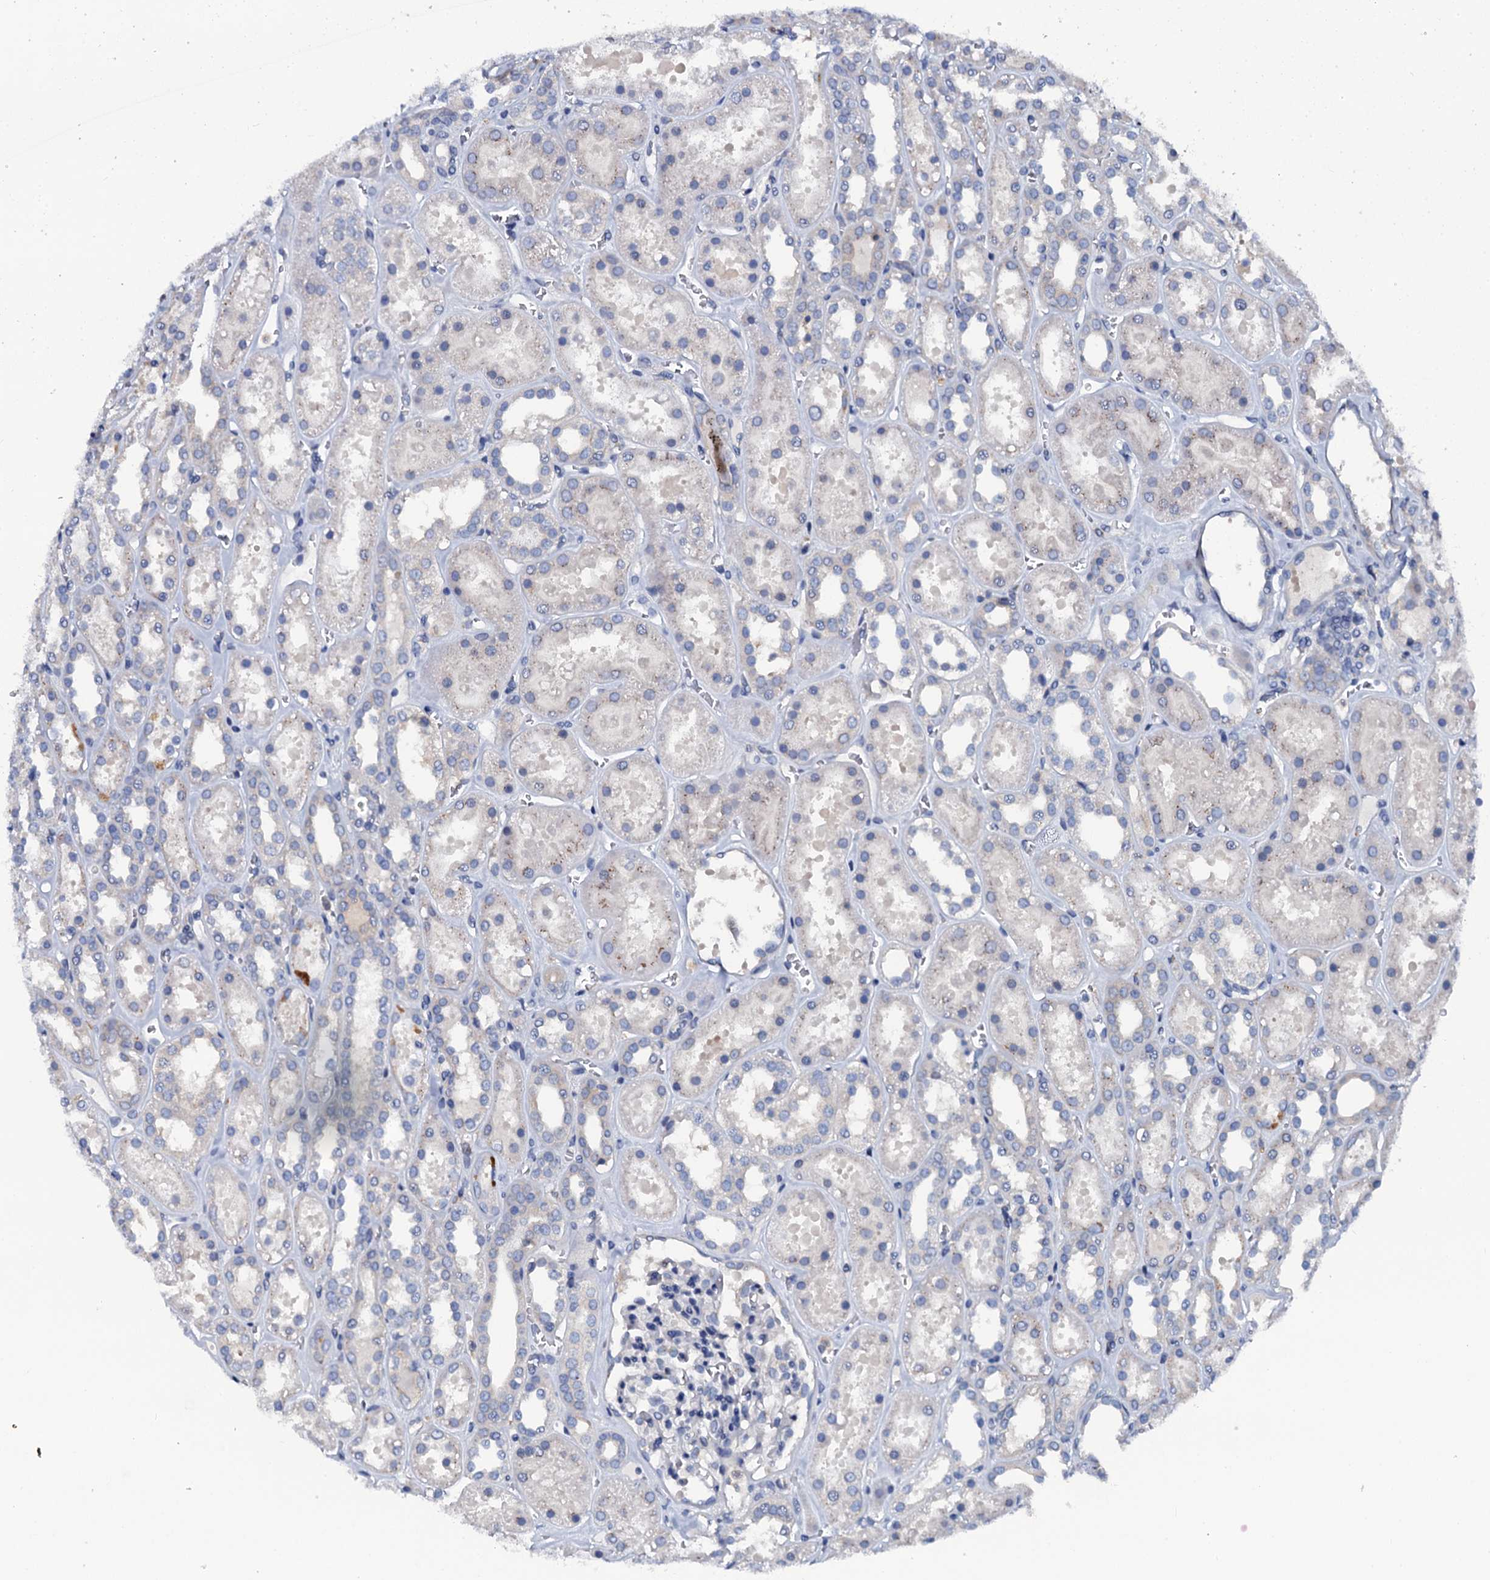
{"staining": {"intensity": "negative", "quantity": "none", "location": "none"}, "tissue": "kidney", "cell_type": "Cells in glomeruli", "image_type": "normal", "snomed": [{"axis": "morphology", "description": "Normal tissue, NOS"}, {"axis": "topography", "description": "Kidney"}], "caption": "Unremarkable kidney was stained to show a protein in brown. There is no significant staining in cells in glomeruli. The staining was performed using DAB (3,3'-diaminobenzidine) to visualize the protein expression in brown, while the nuclei were stained in blue with hematoxylin (Magnification: 20x).", "gene": "OTOL1", "patient": {"sex": "female", "age": 41}}